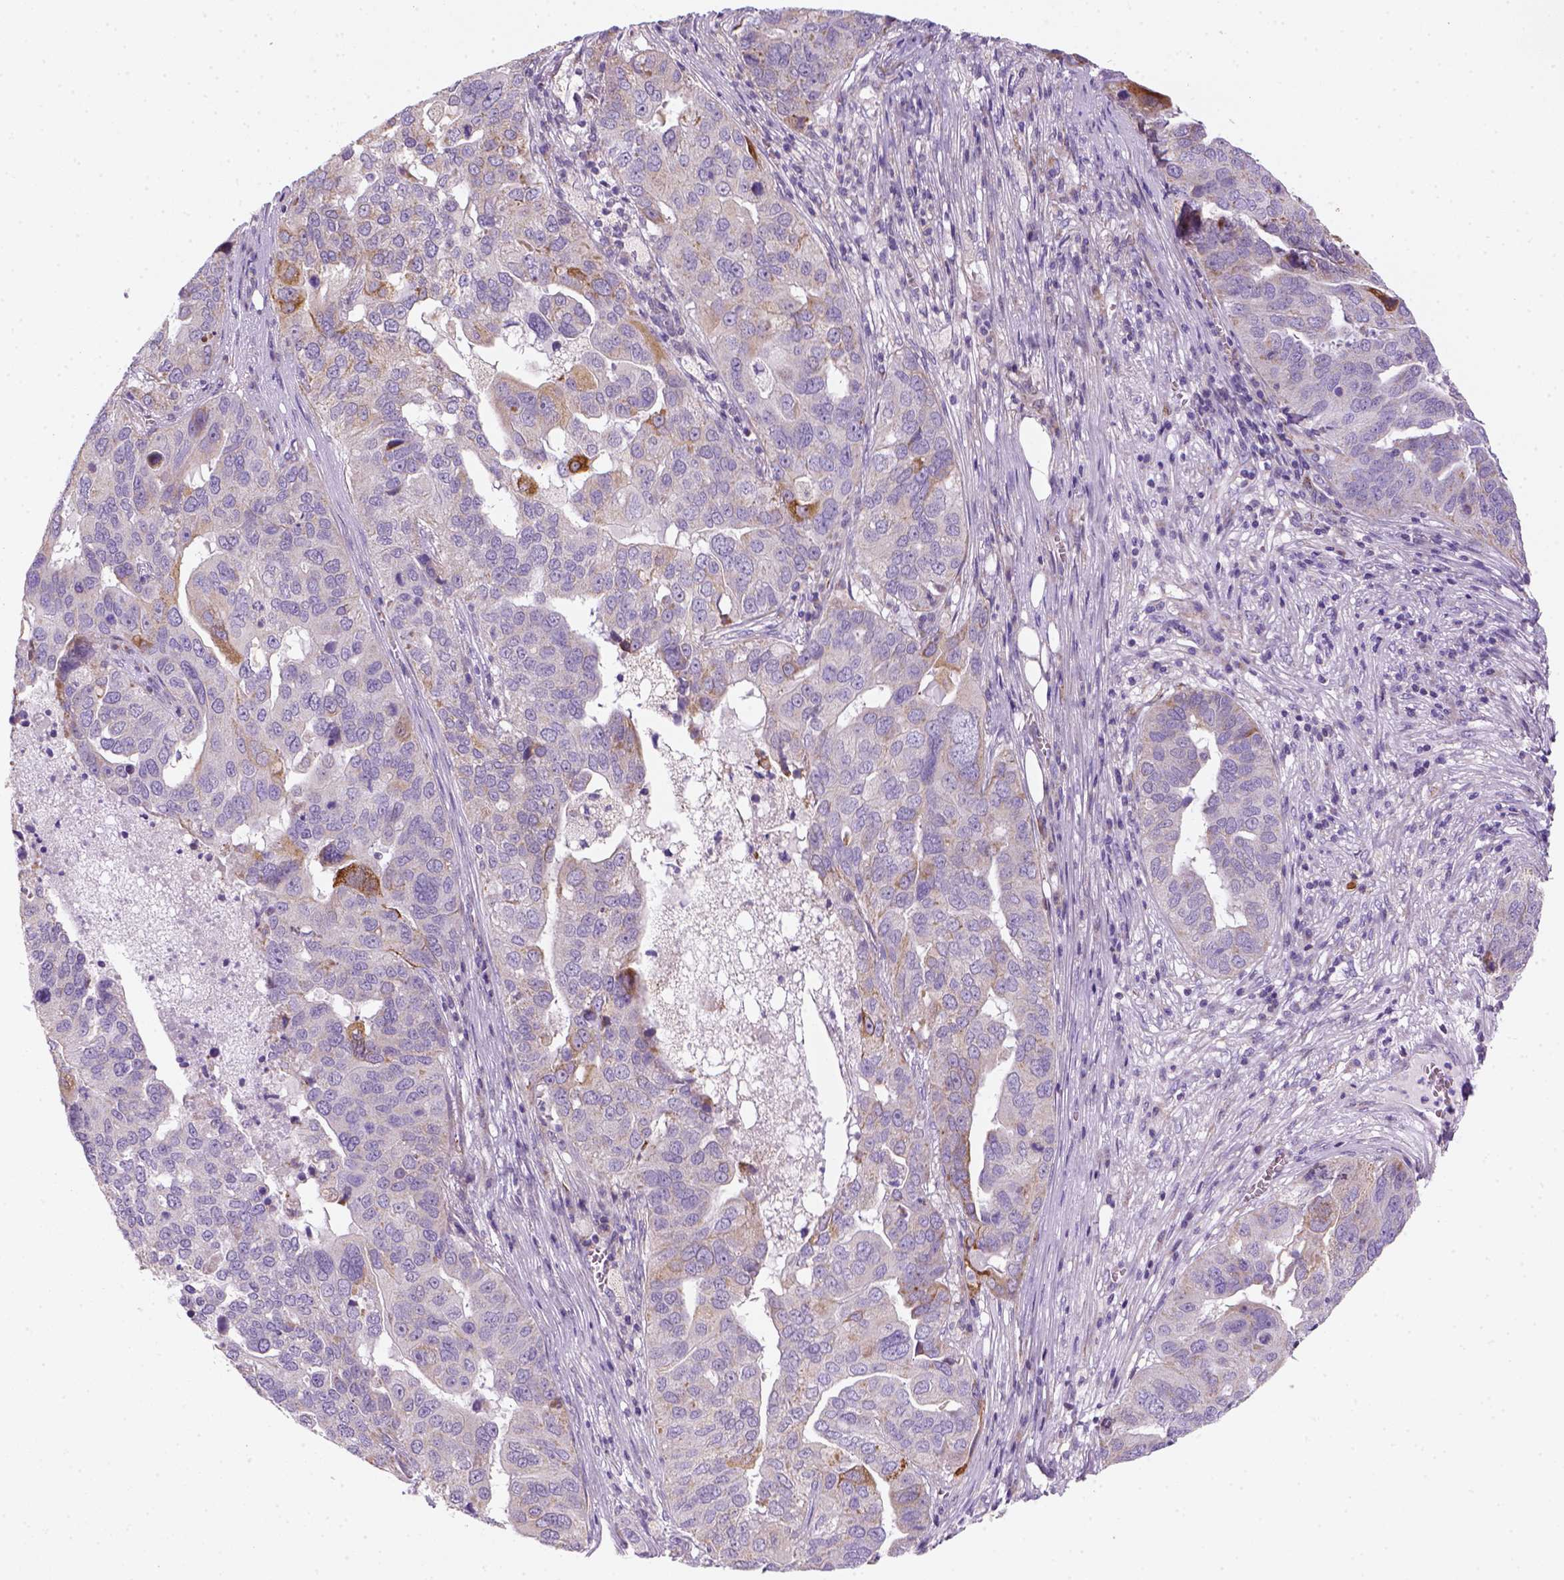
{"staining": {"intensity": "negative", "quantity": "none", "location": "none"}, "tissue": "ovarian cancer", "cell_type": "Tumor cells", "image_type": "cancer", "snomed": [{"axis": "morphology", "description": "Carcinoma, endometroid"}, {"axis": "topography", "description": "Soft tissue"}, {"axis": "topography", "description": "Ovary"}], "caption": "The histopathology image shows no staining of tumor cells in ovarian endometroid carcinoma.", "gene": "CES2", "patient": {"sex": "female", "age": 52}}